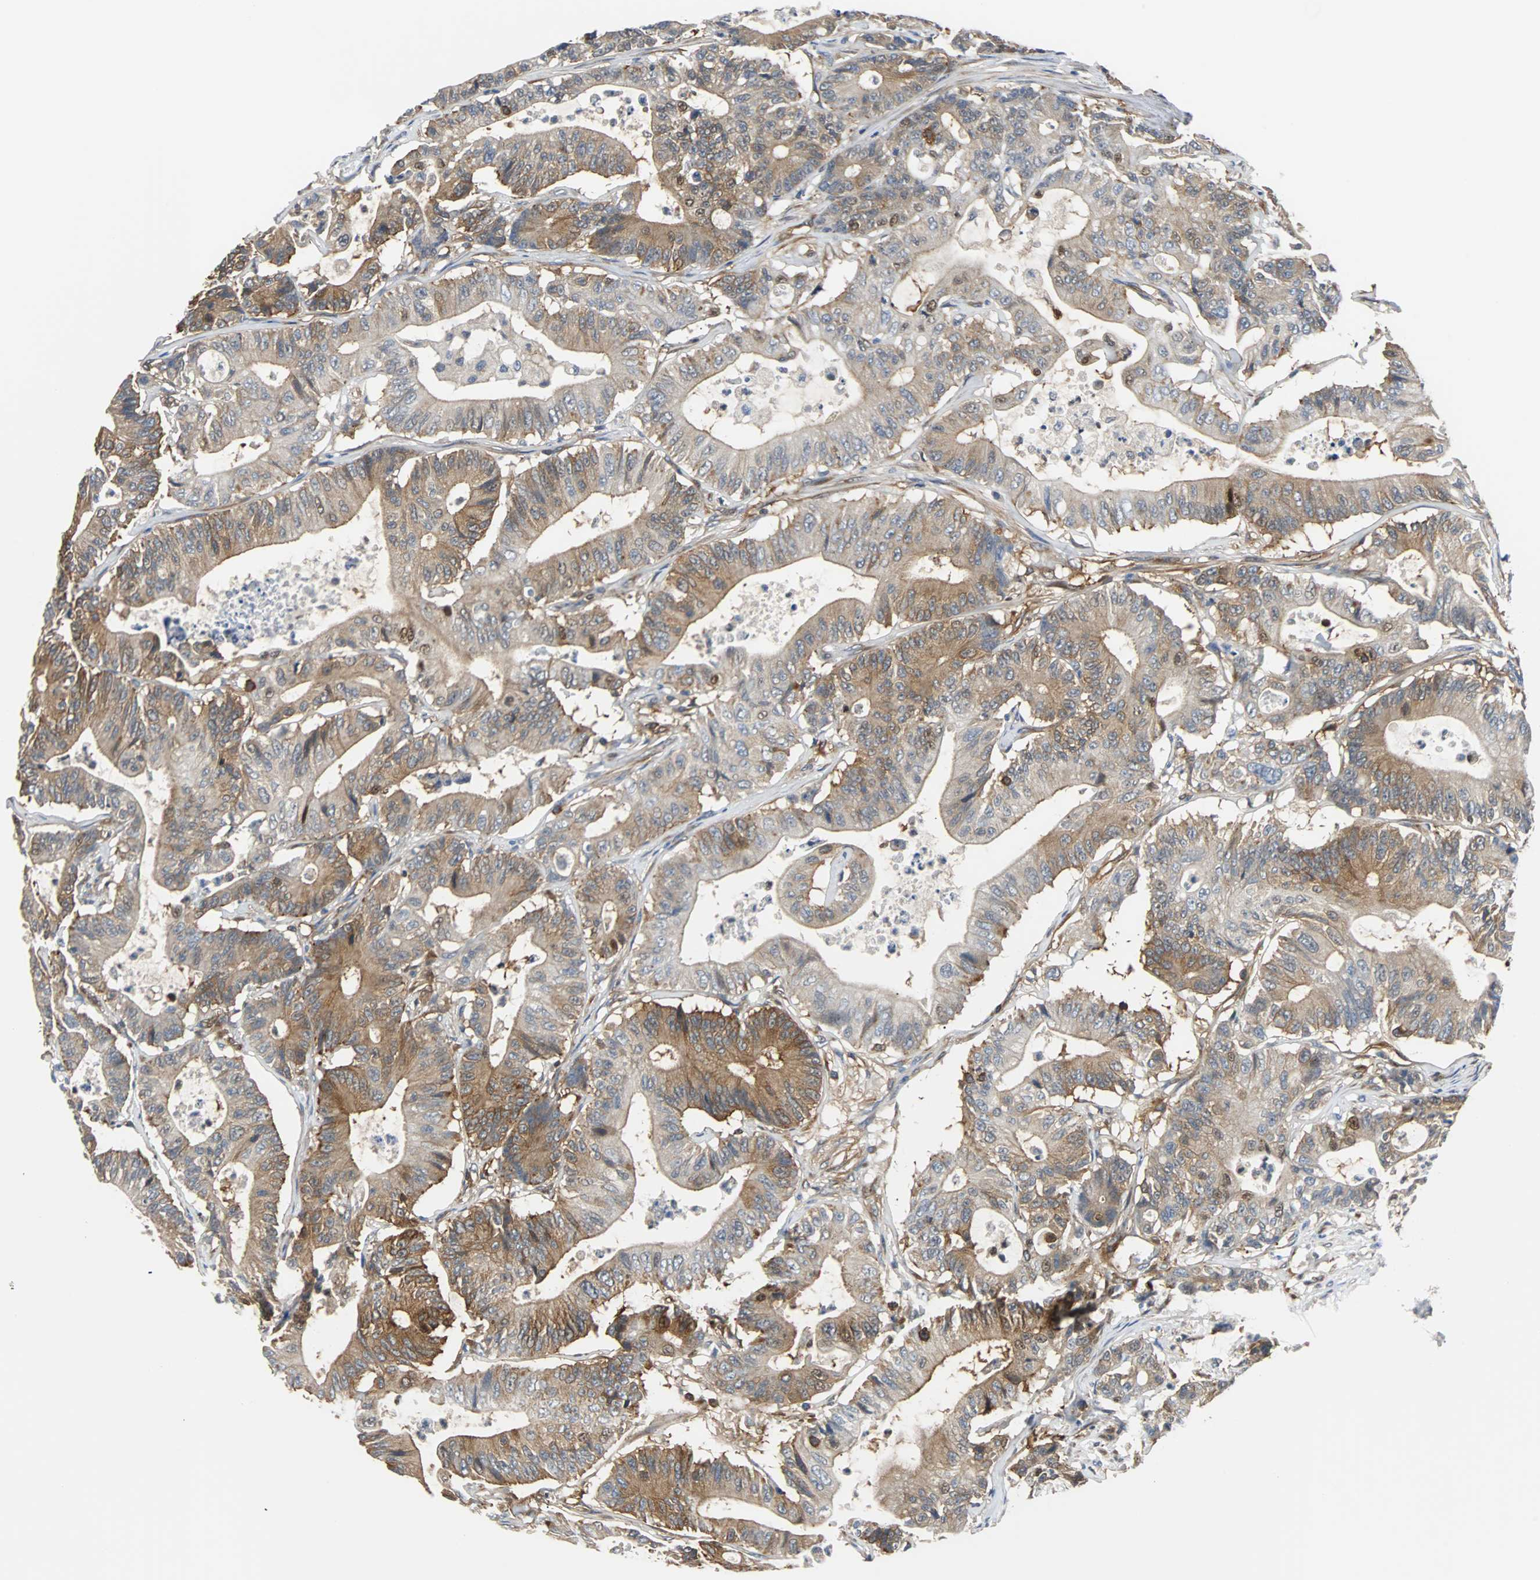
{"staining": {"intensity": "moderate", "quantity": ">75%", "location": "cytoplasmic/membranous"}, "tissue": "colorectal cancer", "cell_type": "Tumor cells", "image_type": "cancer", "snomed": [{"axis": "morphology", "description": "Adenocarcinoma, NOS"}, {"axis": "topography", "description": "Colon"}], "caption": "Immunohistochemistry (IHC) (DAB (3,3'-diaminobenzidine)) staining of human colorectal adenocarcinoma exhibits moderate cytoplasmic/membranous protein positivity in about >75% of tumor cells. (brown staining indicates protein expression, while blue staining denotes nuclei).", "gene": "RELA", "patient": {"sex": "female", "age": 84}}